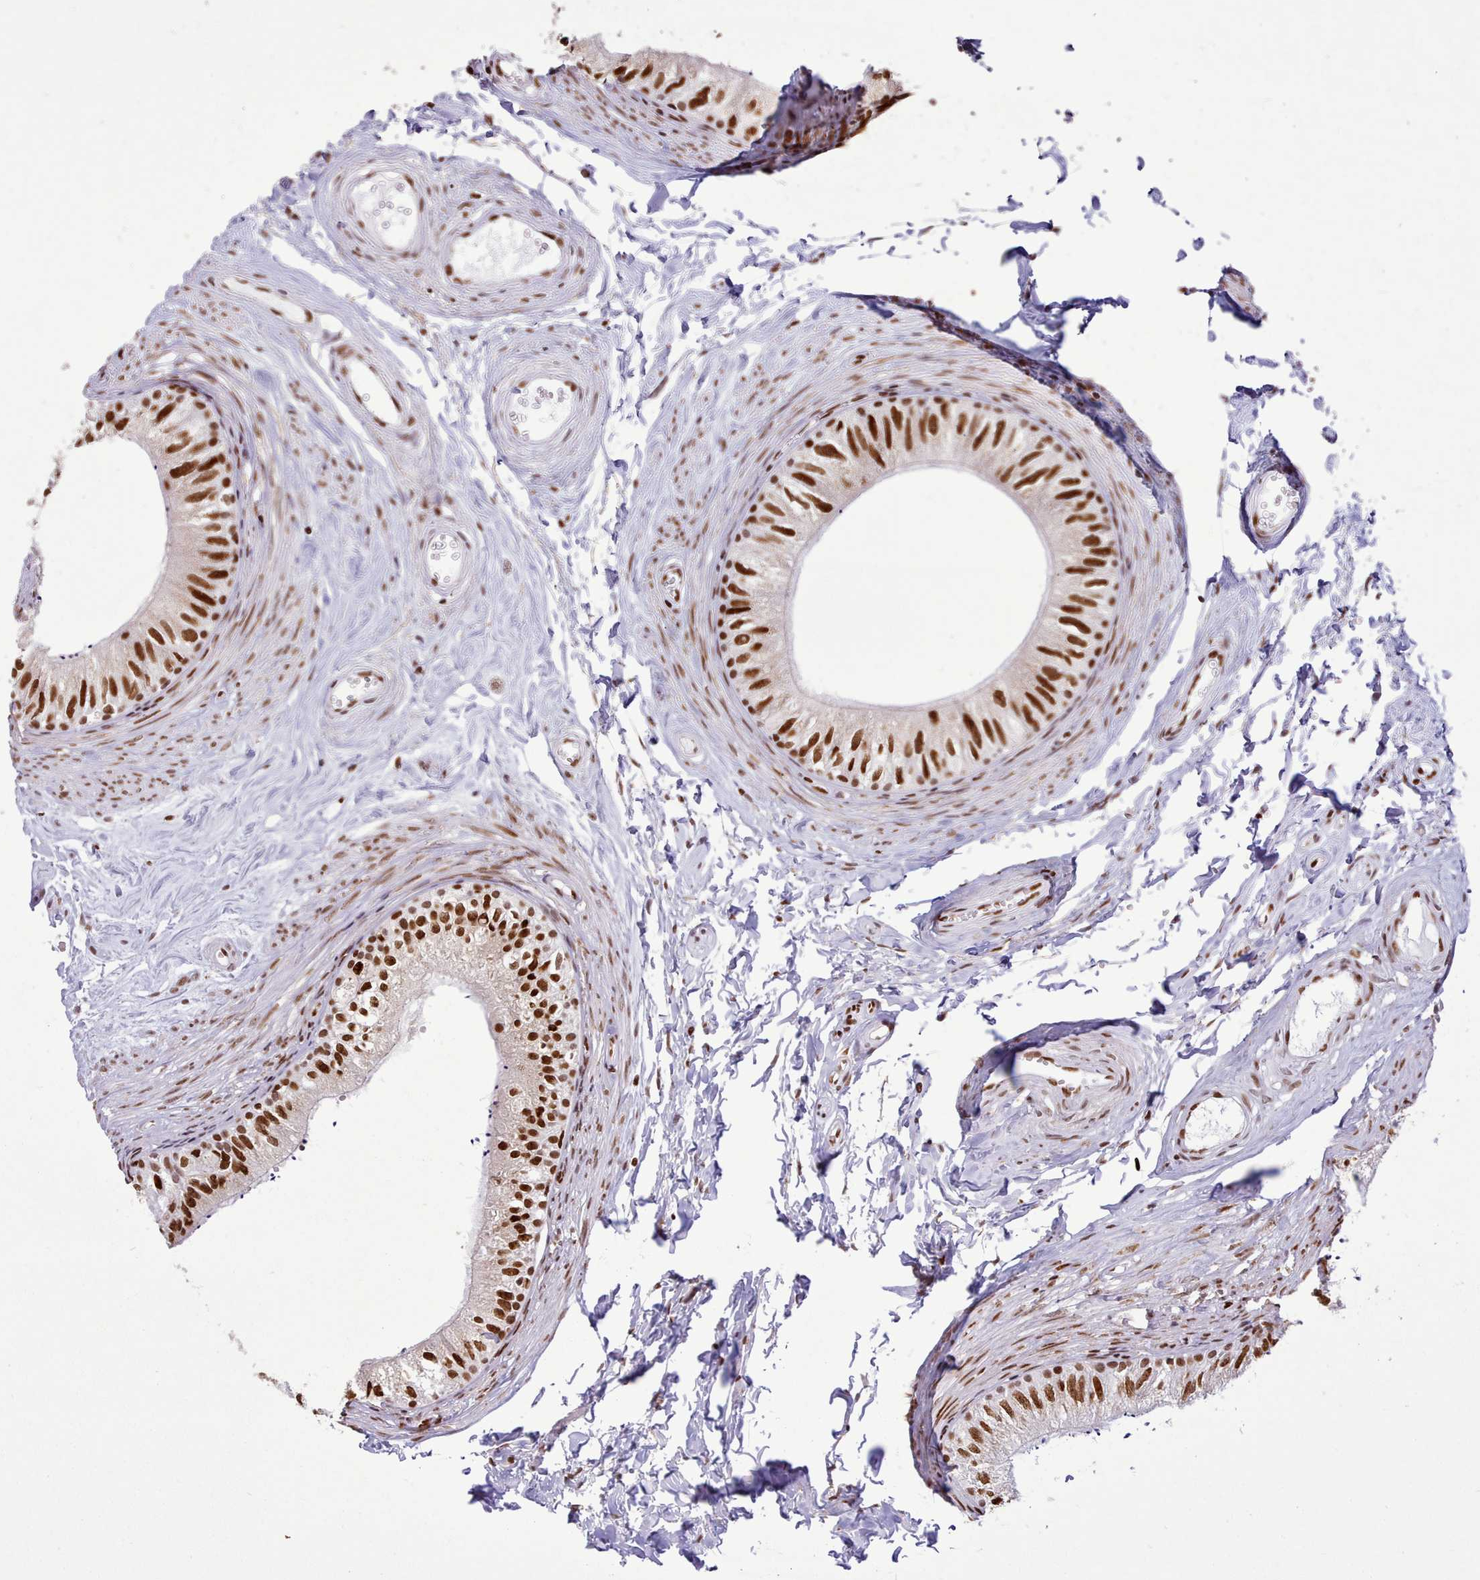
{"staining": {"intensity": "strong", "quantity": ">75%", "location": "nuclear"}, "tissue": "epididymis", "cell_type": "Glandular cells", "image_type": "normal", "snomed": [{"axis": "morphology", "description": "Normal tissue, NOS"}, {"axis": "topography", "description": "Epididymis"}], "caption": "Strong nuclear staining for a protein is appreciated in approximately >75% of glandular cells of benign epididymis using immunohistochemistry.", "gene": "TAF15", "patient": {"sex": "male", "age": 56}}